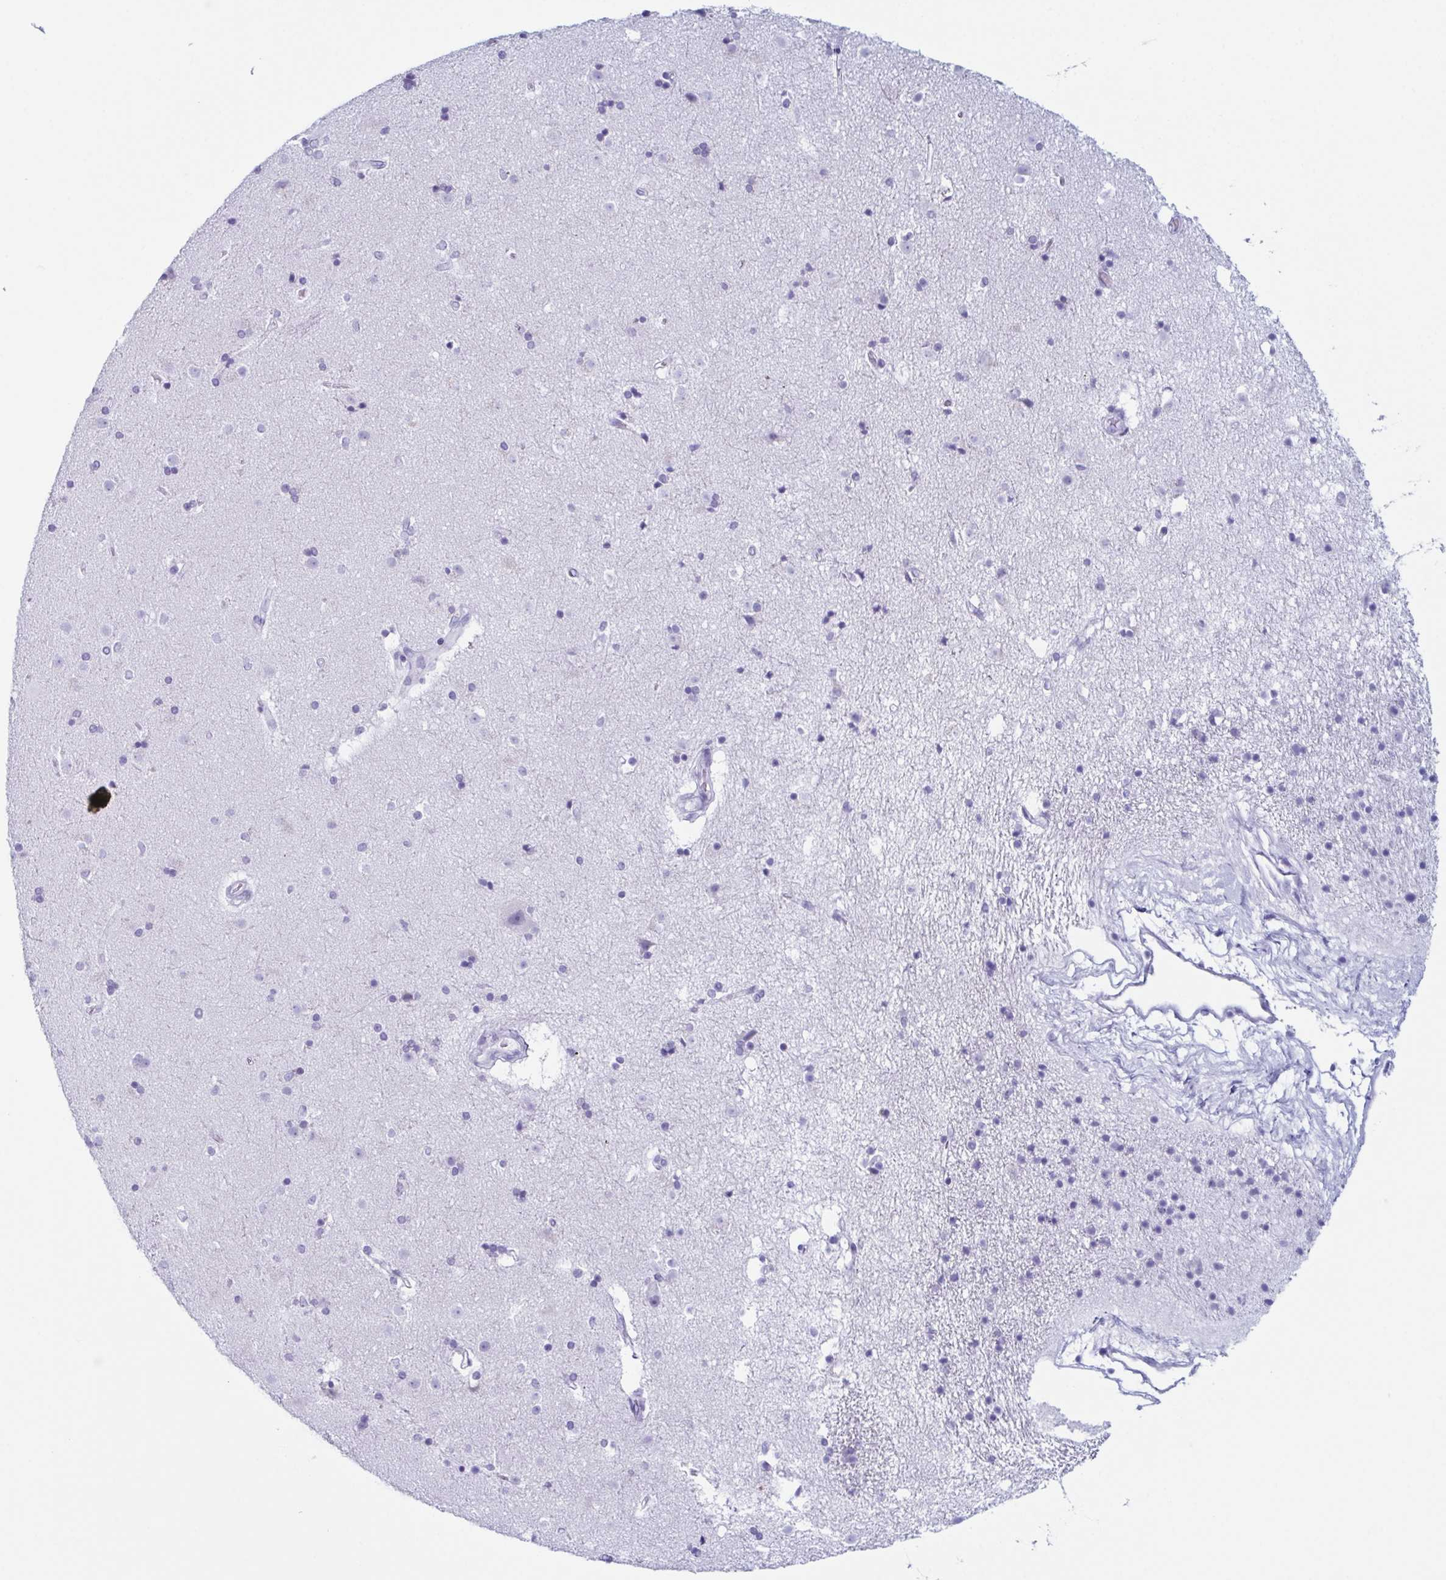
{"staining": {"intensity": "negative", "quantity": "none", "location": "none"}, "tissue": "caudate", "cell_type": "Glial cells", "image_type": "normal", "snomed": [{"axis": "morphology", "description": "Normal tissue, NOS"}, {"axis": "topography", "description": "Lateral ventricle wall"}], "caption": "A high-resolution photomicrograph shows IHC staining of unremarkable caudate, which demonstrates no significant expression in glial cells. (Immunohistochemistry, brightfield microscopy, high magnification).", "gene": "ENKUR", "patient": {"sex": "female", "age": 71}}